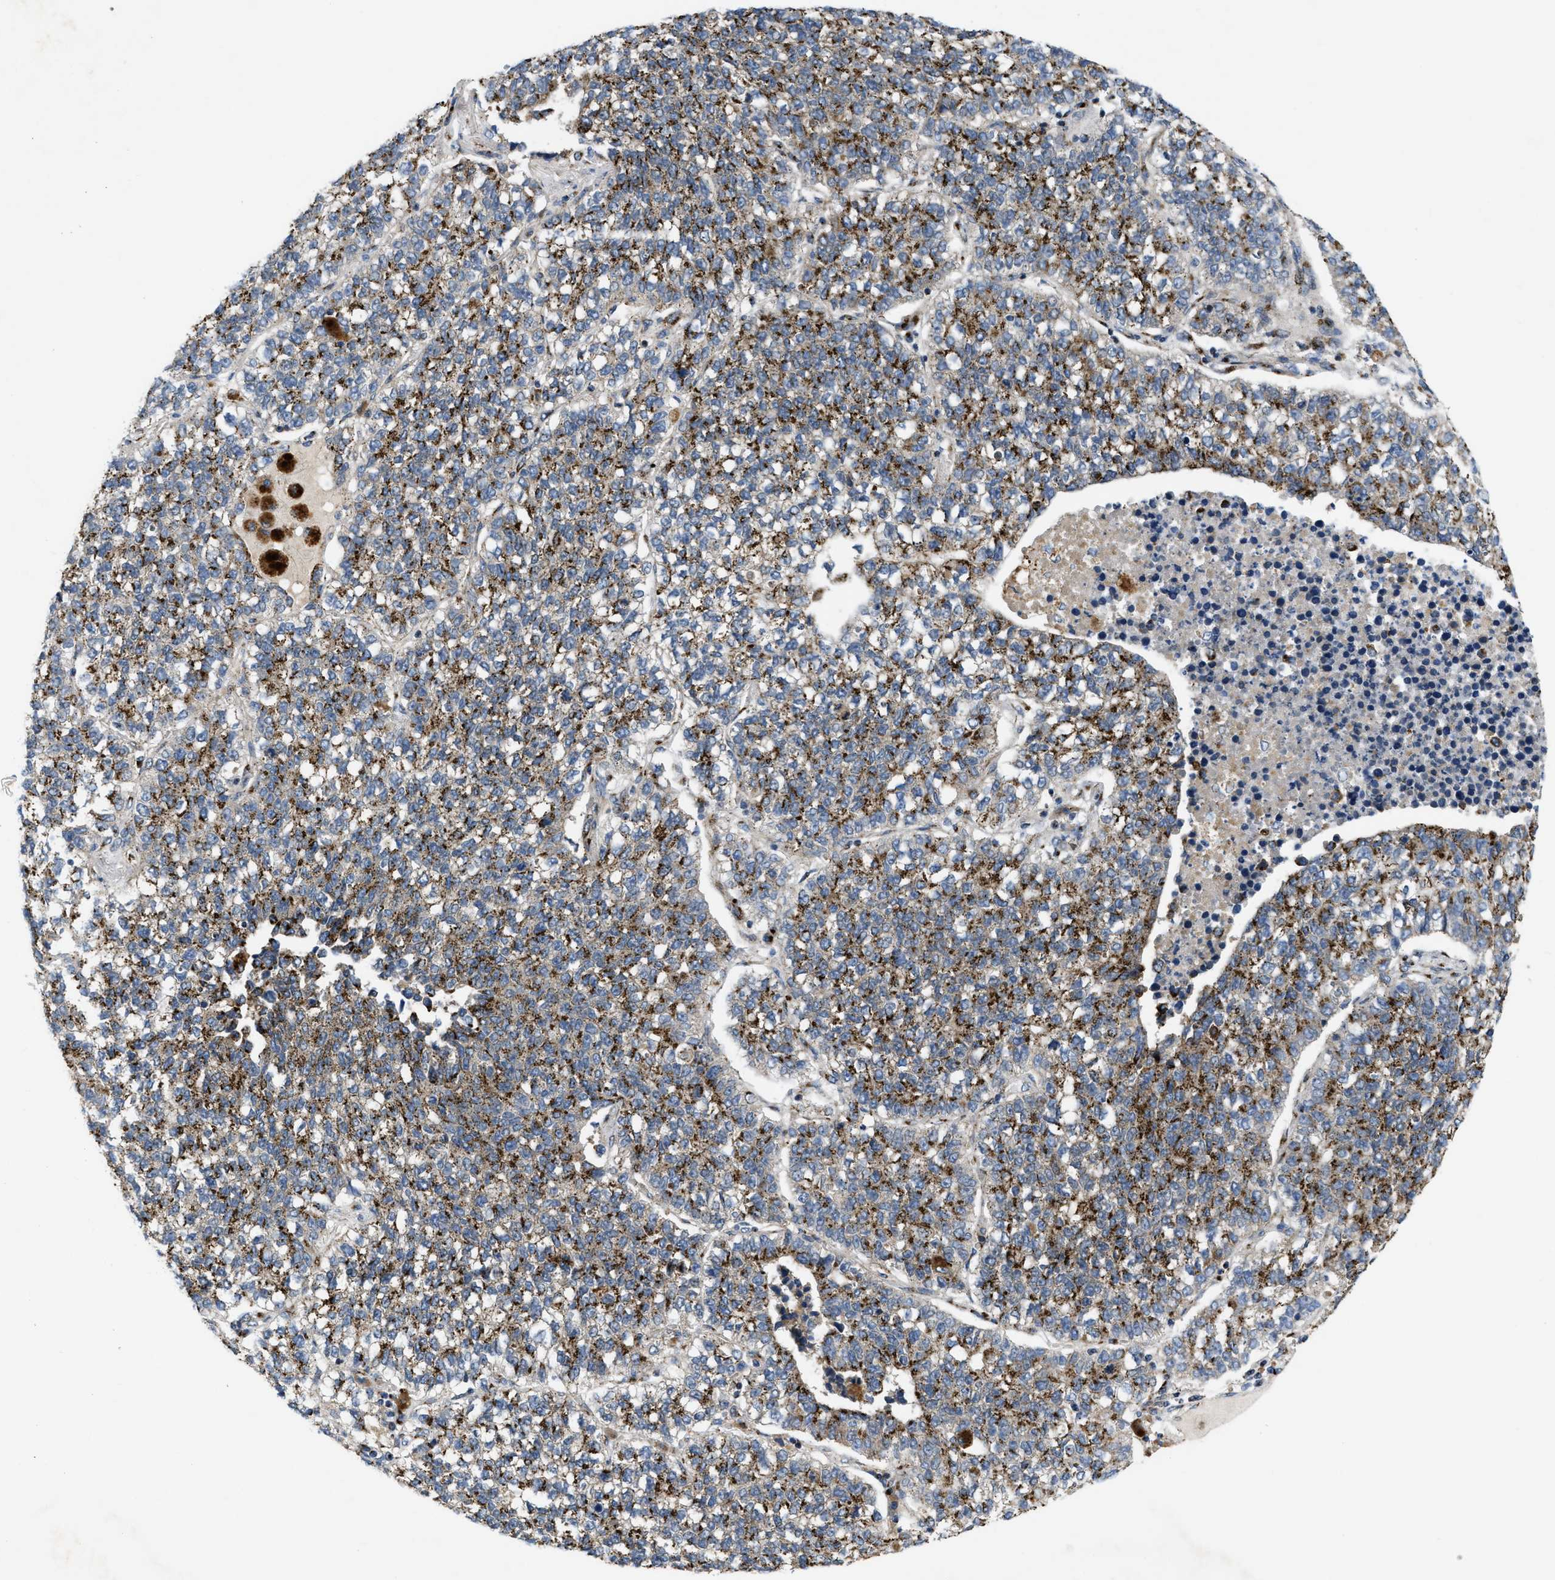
{"staining": {"intensity": "moderate", "quantity": ">75%", "location": "cytoplasmic/membranous"}, "tissue": "lung cancer", "cell_type": "Tumor cells", "image_type": "cancer", "snomed": [{"axis": "morphology", "description": "Adenocarcinoma, NOS"}, {"axis": "topography", "description": "Lung"}], "caption": "Immunohistochemistry (IHC) staining of lung adenocarcinoma, which shows medium levels of moderate cytoplasmic/membranous positivity in about >75% of tumor cells indicating moderate cytoplasmic/membranous protein staining. The staining was performed using DAB (brown) for protein detection and nuclei were counterstained in hematoxylin (blue).", "gene": "ZNF70", "patient": {"sex": "male", "age": 49}}